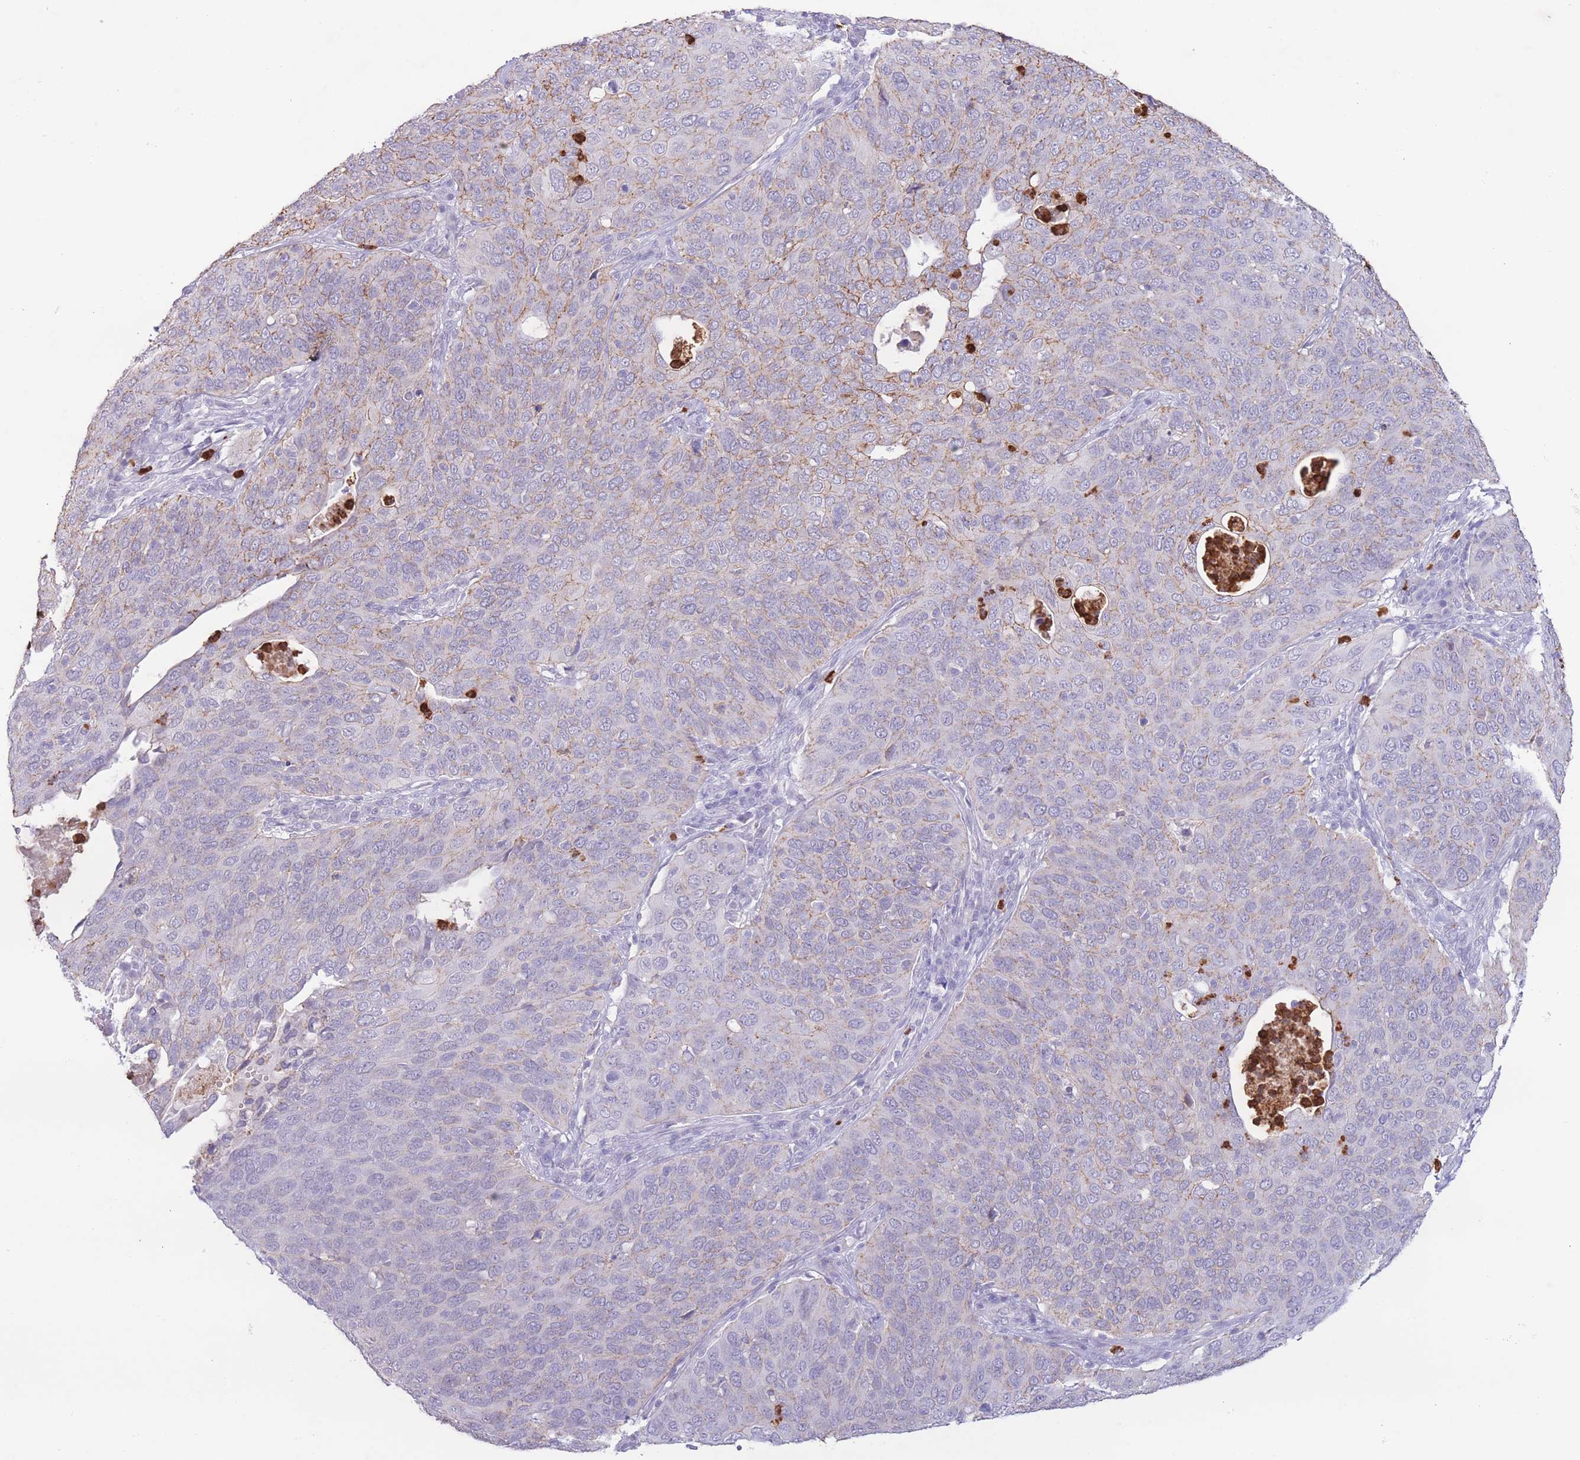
{"staining": {"intensity": "weak", "quantity": "<25%", "location": "cytoplasmic/membranous"}, "tissue": "cervical cancer", "cell_type": "Tumor cells", "image_type": "cancer", "snomed": [{"axis": "morphology", "description": "Squamous cell carcinoma, NOS"}, {"axis": "topography", "description": "Cervix"}], "caption": "A histopathology image of cervical cancer (squamous cell carcinoma) stained for a protein shows no brown staining in tumor cells.", "gene": "LCLAT1", "patient": {"sex": "female", "age": 36}}